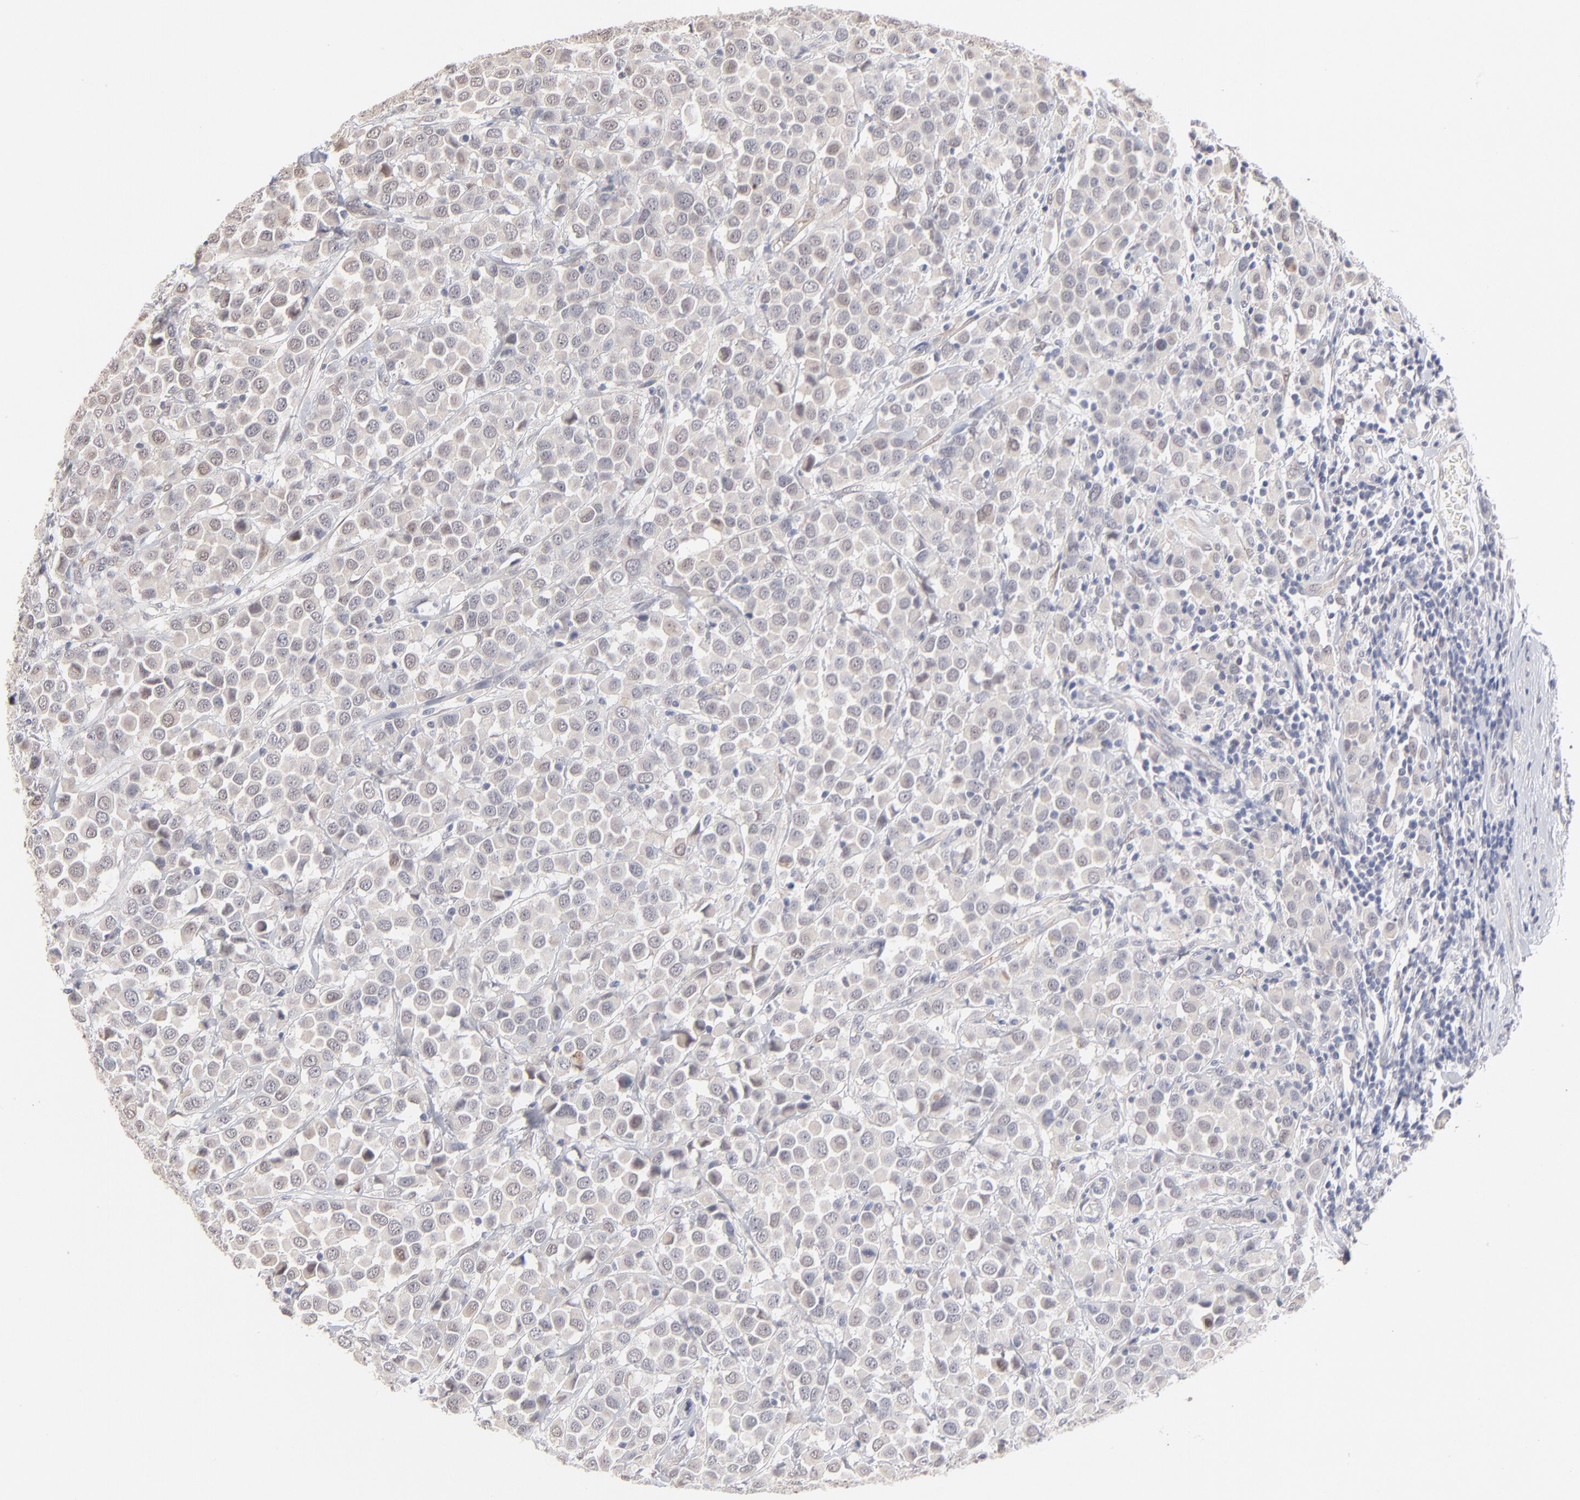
{"staining": {"intensity": "weak", "quantity": "<25%", "location": "cytoplasmic/membranous,nuclear"}, "tissue": "breast cancer", "cell_type": "Tumor cells", "image_type": "cancer", "snomed": [{"axis": "morphology", "description": "Duct carcinoma"}, {"axis": "topography", "description": "Breast"}], "caption": "This is an immunohistochemistry image of infiltrating ductal carcinoma (breast). There is no expression in tumor cells.", "gene": "RBM3", "patient": {"sex": "female", "age": 61}}